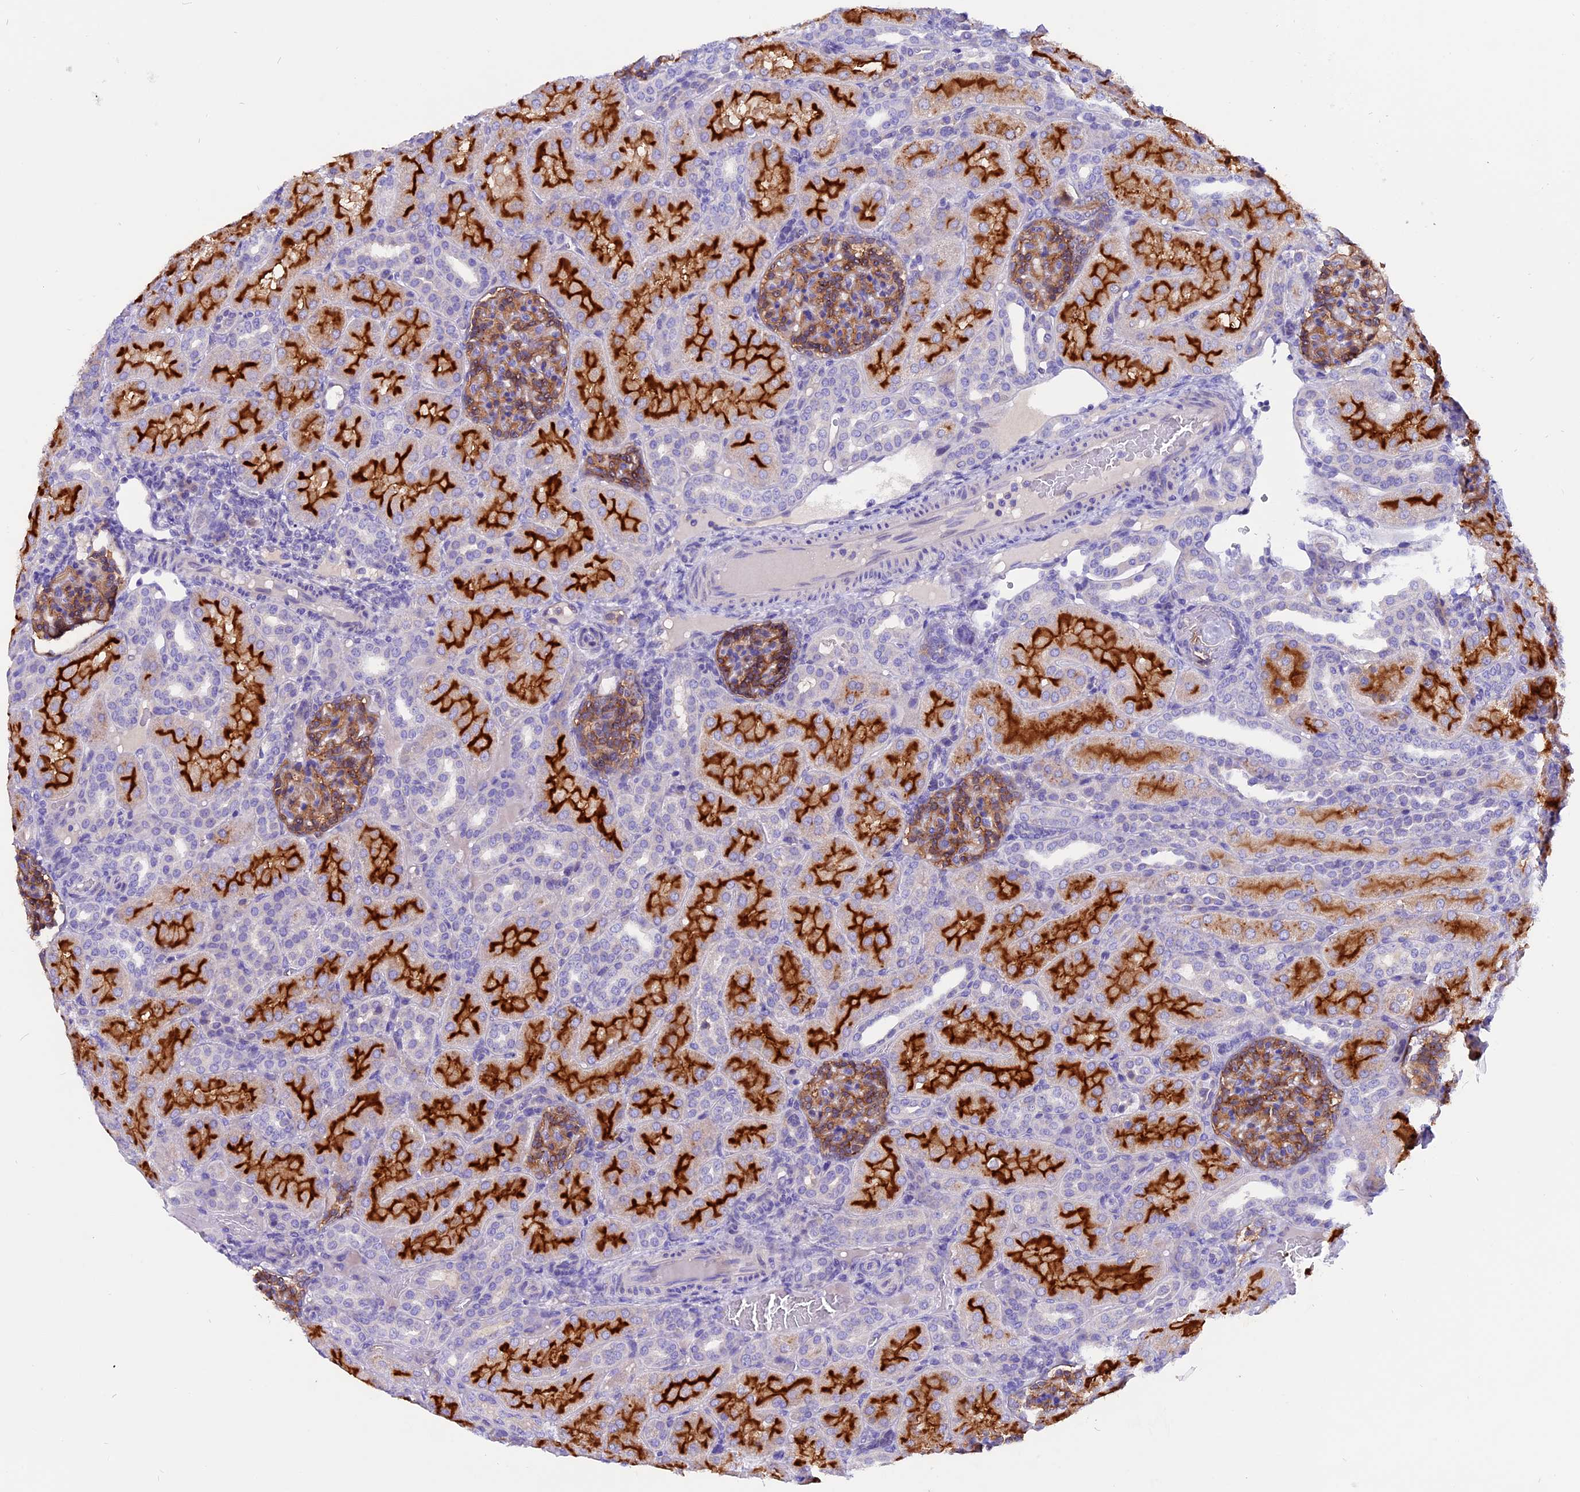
{"staining": {"intensity": "moderate", "quantity": "25%-75%", "location": "cytoplasmic/membranous"}, "tissue": "kidney", "cell_type": "Cells in glomeruli", "image_type": "normal", "snomed": [{"axis": "morphology", "description": "Normal tissue, NOS"}, {"axis": "topography", "description": "Kidney"}], "caption": "Kidney stained with immunohistochemistry shows moderate cytoplasmic/membranous expression in approximately 25%-75% of cells in glomeruli. (DAB (3,3'-diaminobenzidine) IHC, brown staining for protein, blue staining for nuclei).", "gene": "CCBE1", "patient": {"sex": "male", "age": 1}}